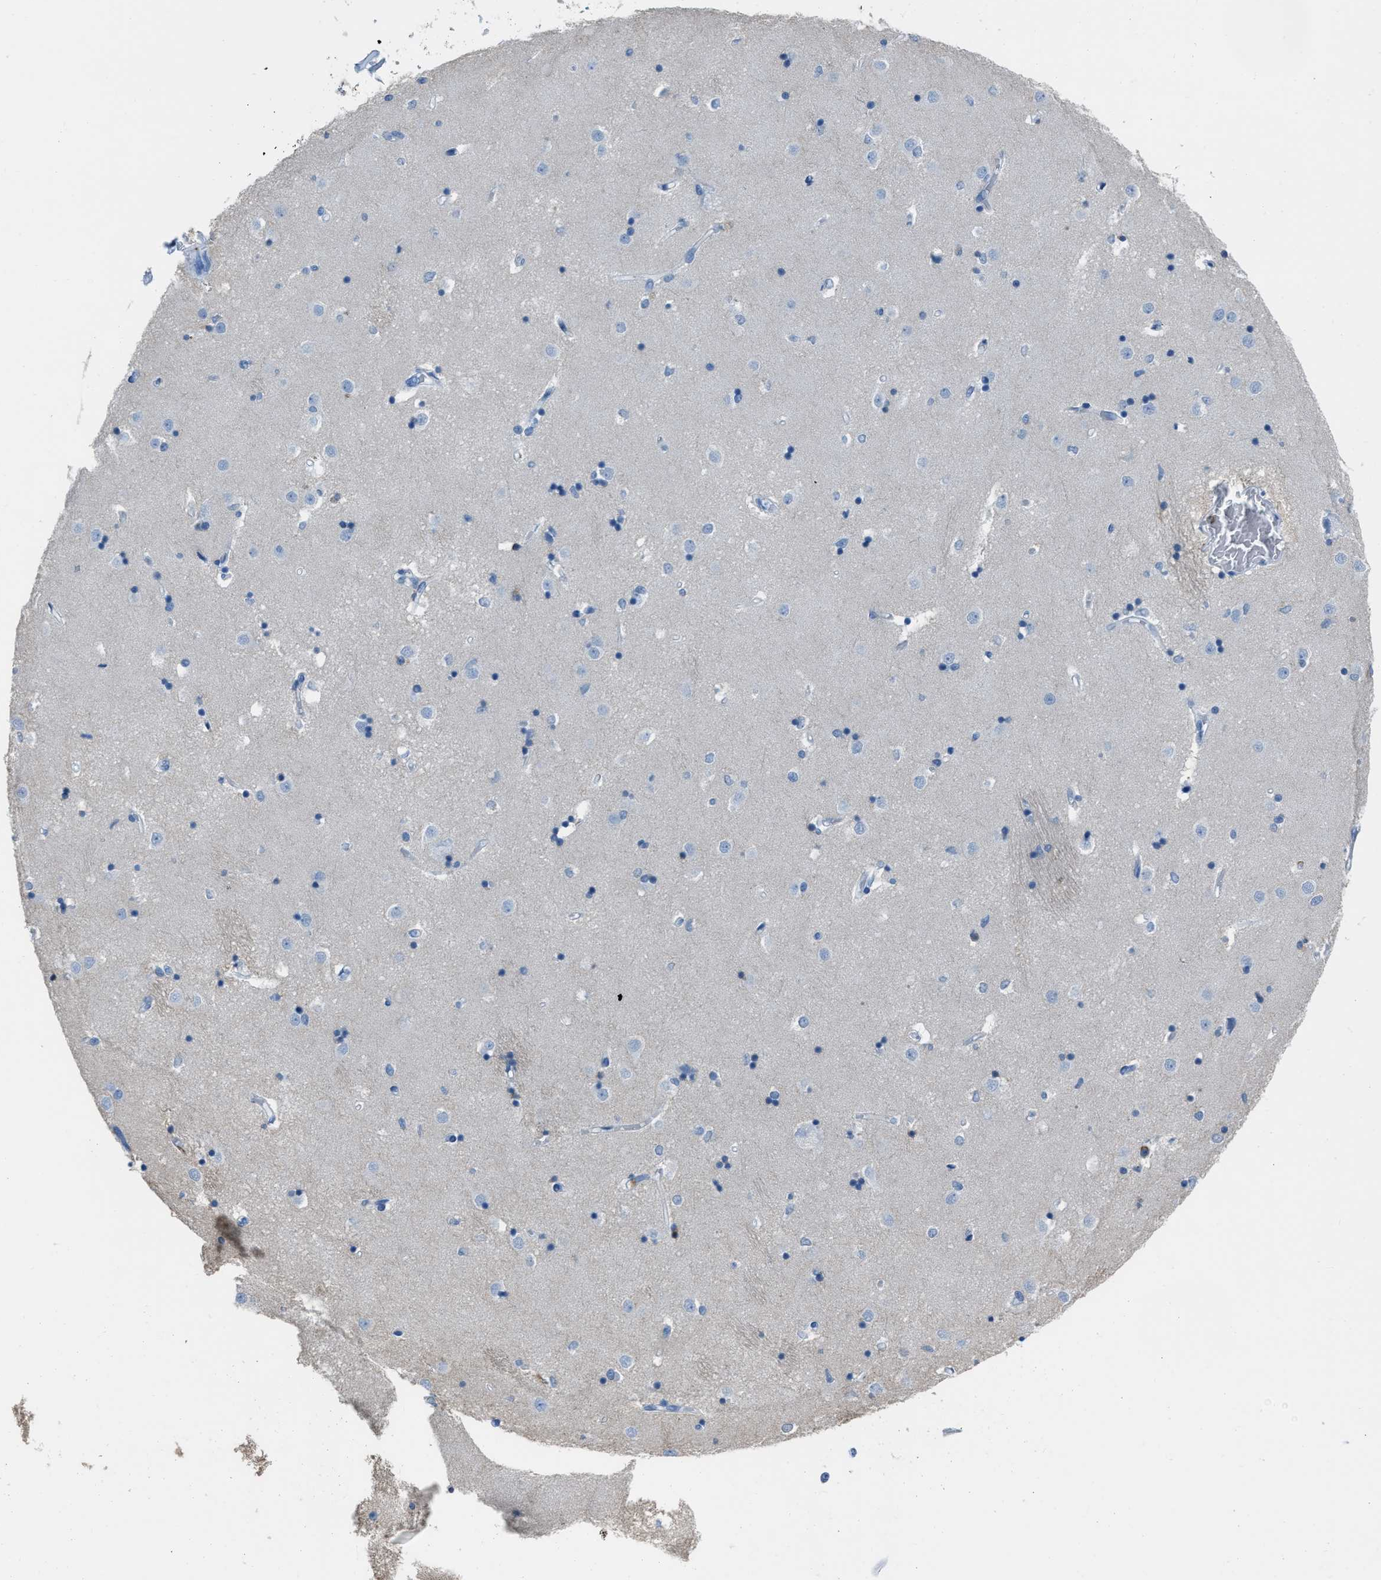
{"staining": {"intensity": "negative", "quantity": "none", "location": "none"}, "tissue": "caudate", "cell_type": "Glial cells", "image_type": "normal", "snomed": [{"axis": "morphology", "description": "Normal tissue, NOS"}, {"axis": "topography", "description": "Lateral ventricle wall"}], "caption": "Histopathology image shows no significant protein staining in glial cells of normal caudate.", "gene": "LSP1", "patient": {"sex": "male", "age": 45}}